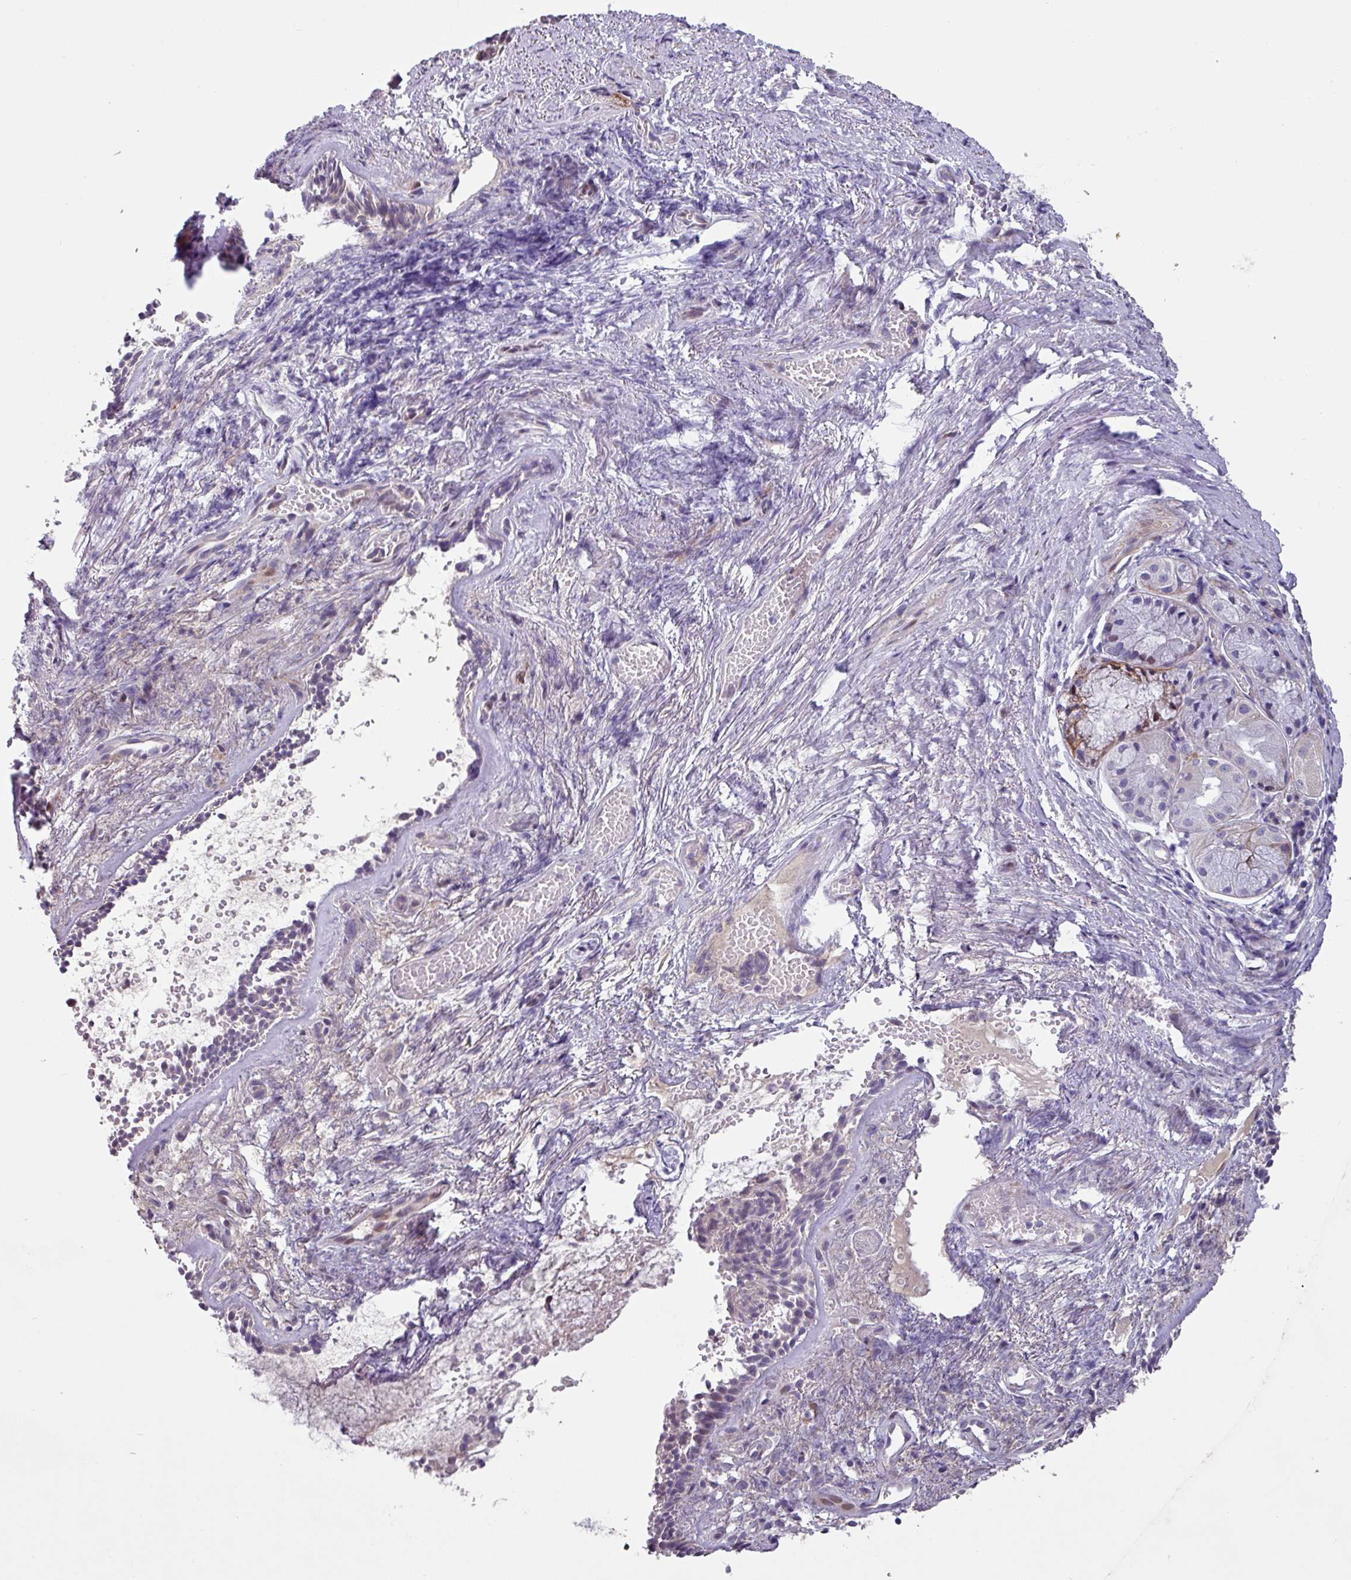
{"staining": {"intensity": "weak", "quantity": "<25%", "location": "cytoplasmic/membranous"}, "tissue": "nasopharynx", "cell_type": "Respiratory epithelial cells", "image_type": "normal", "snomed": [{"axis": "morphology", "description": "Normal tissue, NOS"}, {"axis": "topography", "description": "Cartilage tissue"}, {"axis": "topography", "description": "Nasopharynx"}, {"axis": "topography", "description": "Thyroid gland"}], "caption": "Histopathology image shows no protein positivity in respiratory epithelial cells of normal nasopharynx. Nuclei are stained in blue.", "gene": "KLHL3", "patient": {"sex": "male", "age": 63}}